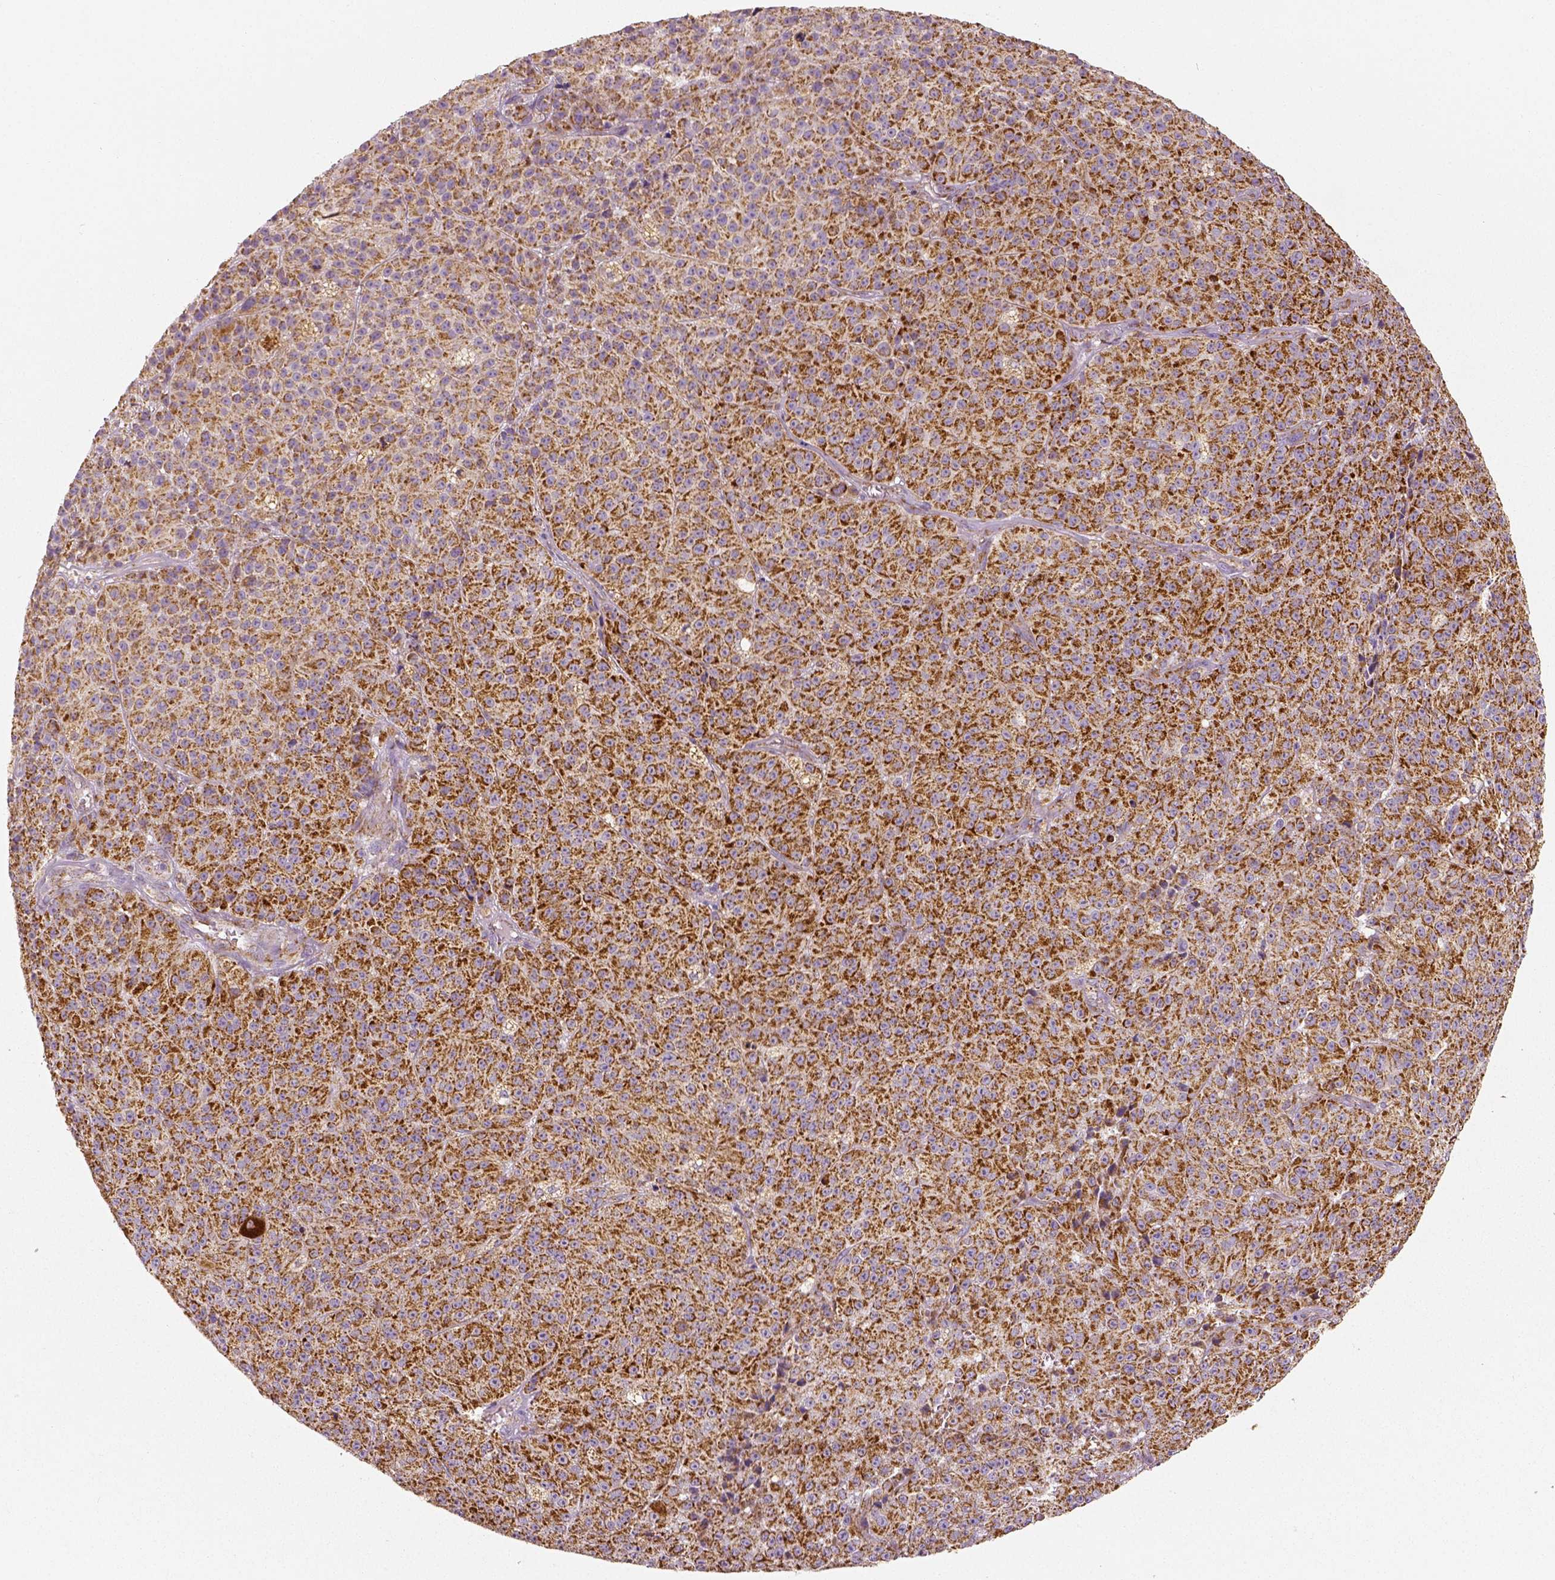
{"staining": {"intensity": "strong", "quantity": ">75%", "location": "cytoplasmic/membranous"}, "tissue": "melanoma", "cell_type": "Tumor cells", "image_type": "cancer", "snomed": [{"axis": "morphology", "description": "Malignant melanoma, NOS"}, {"axis": "topography", "description": "Skin"}], "caption": "Melanoma was stained to show a protein in brown. There is high levels of strong cytoplasmic/membranous expression in about >75% of tumor cells.", "gene": "PGAM5", "patient": {"sex": "female", "age": 58}}